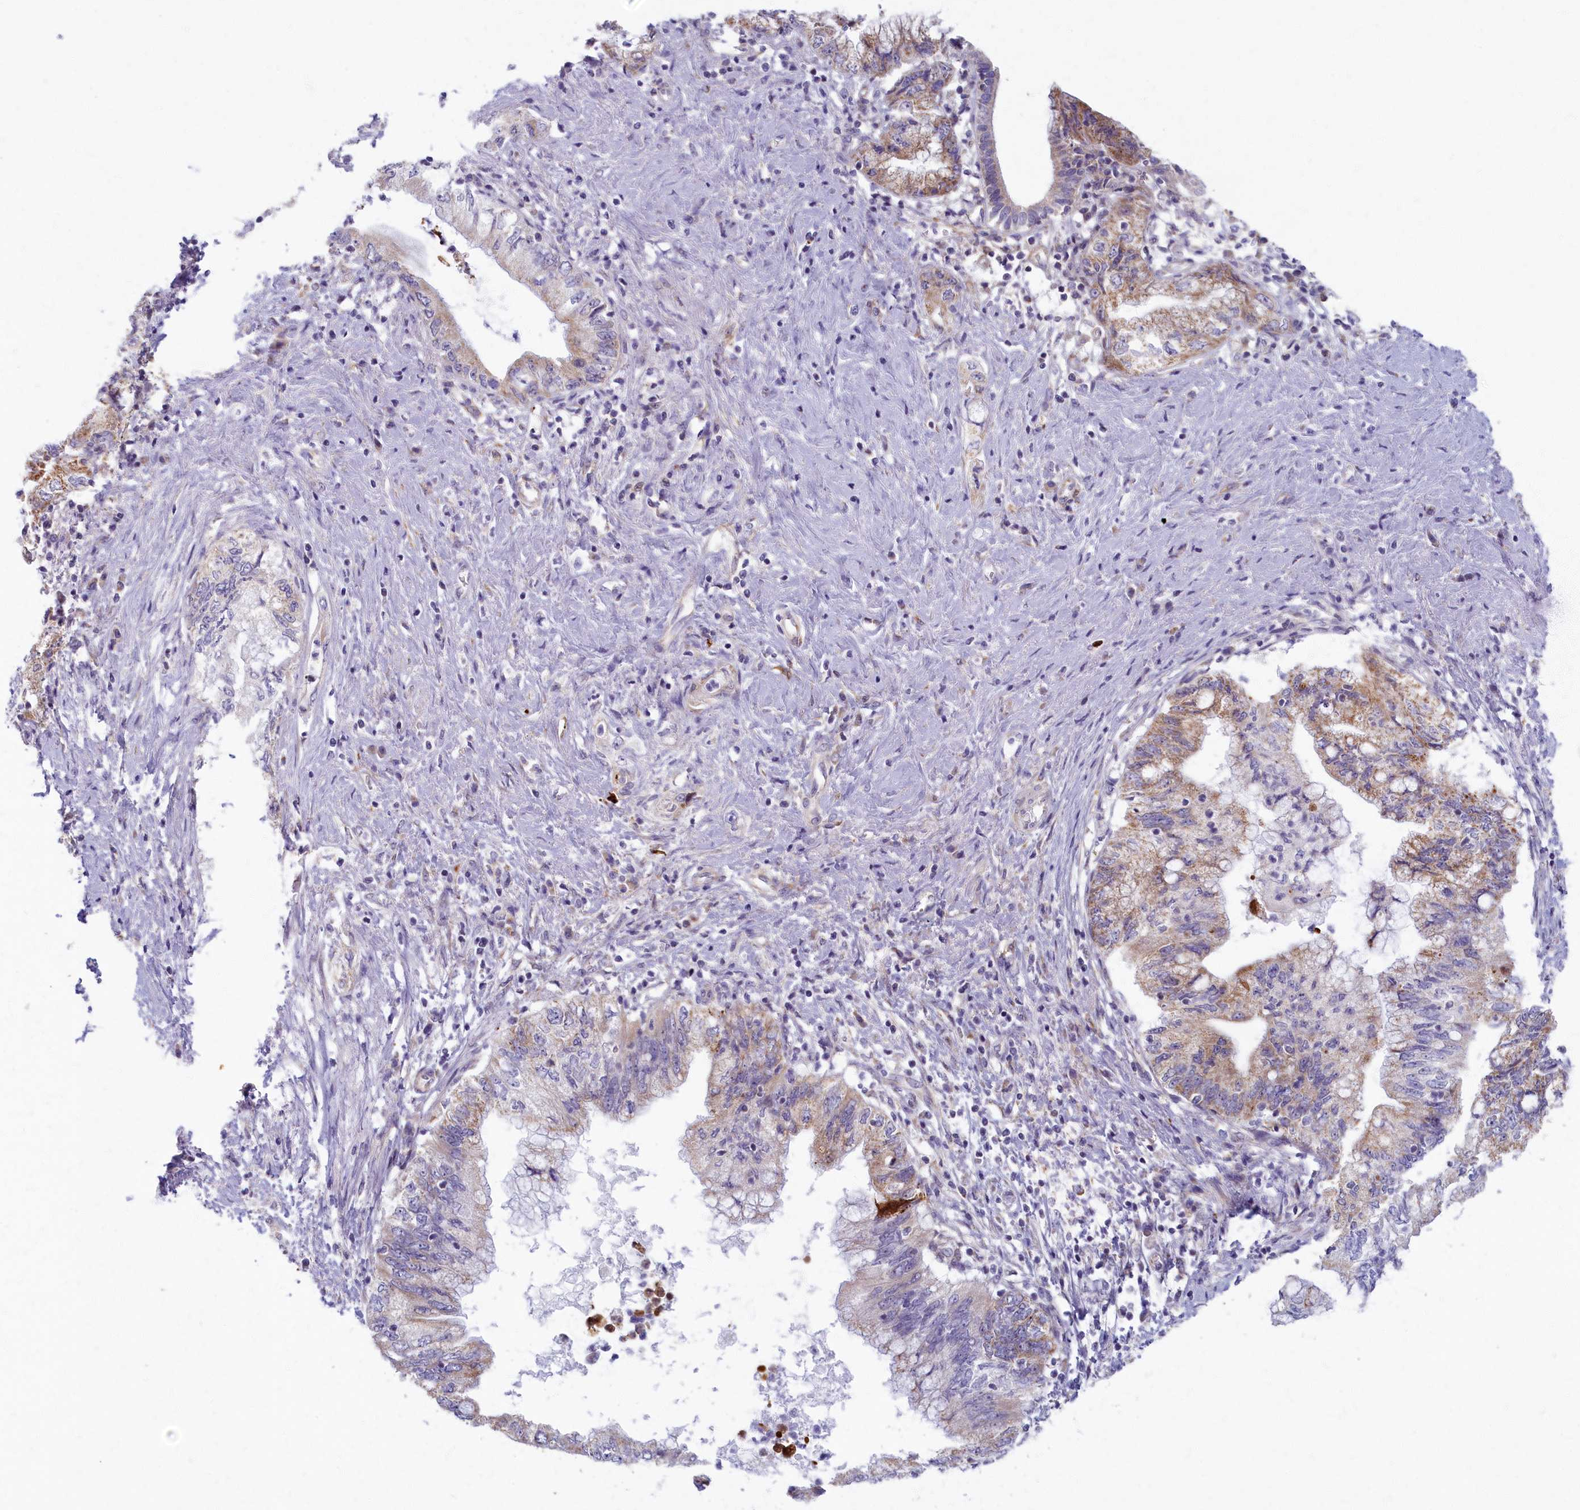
{"staining": {"intensity": "moderate", "quantity": "<25%", "location": "cytoplasmic/membranous"}, "tissue": "pancreatic cancer", "cell_type": "Tumor cells", "image_type": "cancer", "snomed": [{"axis": "morphology", "description": "Adenocarcinoma, NOS"}, {"axis": "topography", "description": "Pancreas"}], "caption": "Protein expression by immunohistochemistry (IHC) reveals moderate cytoplasmic/membranous expression in about <25% of tumor cells in pancreatic cancer (adenocarcinoma).", "gene": "MRPS25", "patient": {"sex": "female", "age": 73}}